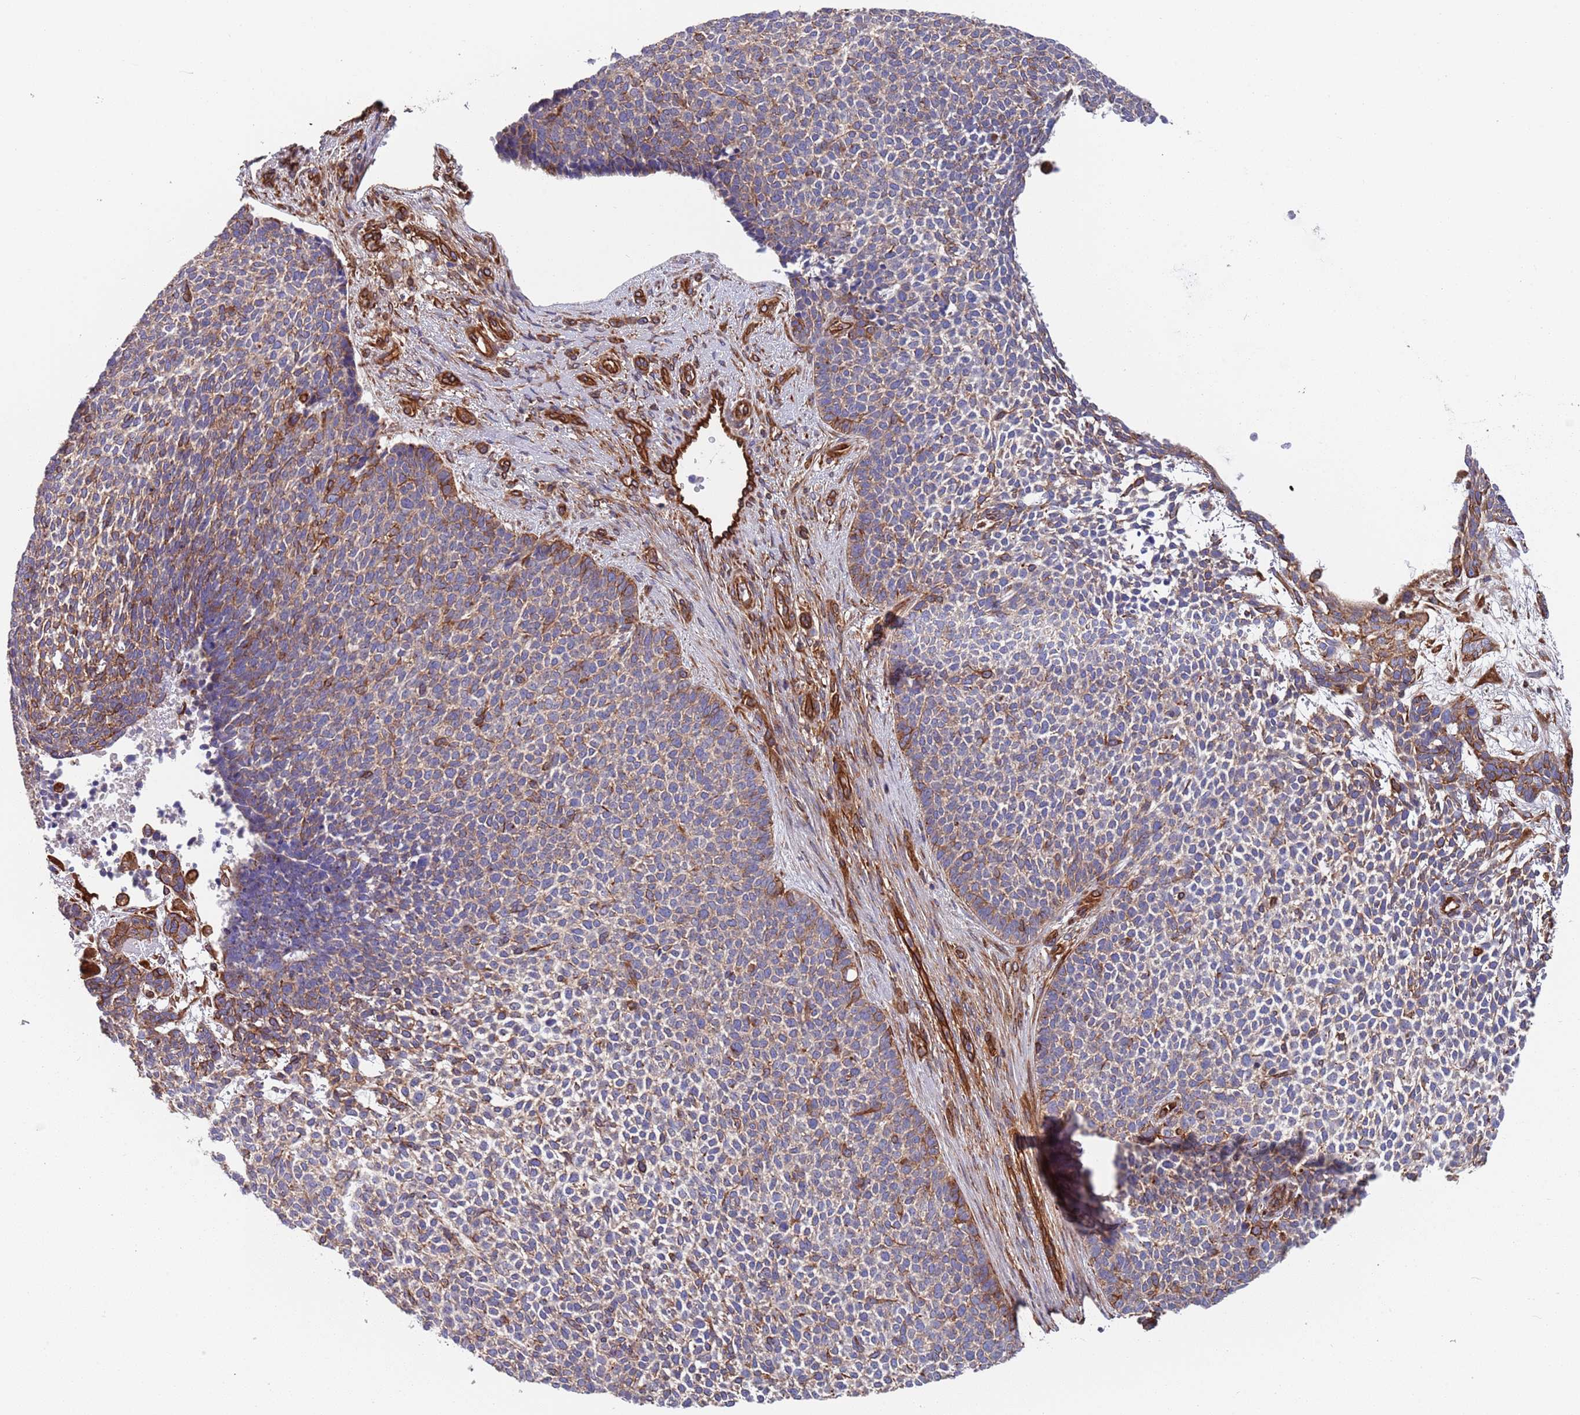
{"staining": {"intensity": "weak", "quantity": "25%-75%", "location": "cytoplasmic/membranous"}, "tissue": "skin cancer", "cell_type": "Tumor cells", "image_type": "cancer", "snomed": [{"axis": "morphology", "description": "Basal cell carcinoma"}, {"axis": "topography", "description": "Skin"}], "caption": "A brown stain shows weak cytoplasmic/membranous expression of a protein in skin basal cell carcinoma tumor cells. The staining is performed using DAB brown chromogen to label protein expression. The nuclei are counter-stained blue using hematoxylin.", "gene": "JAKMIP2", "patient": {"sex": "female", "age": 84}}